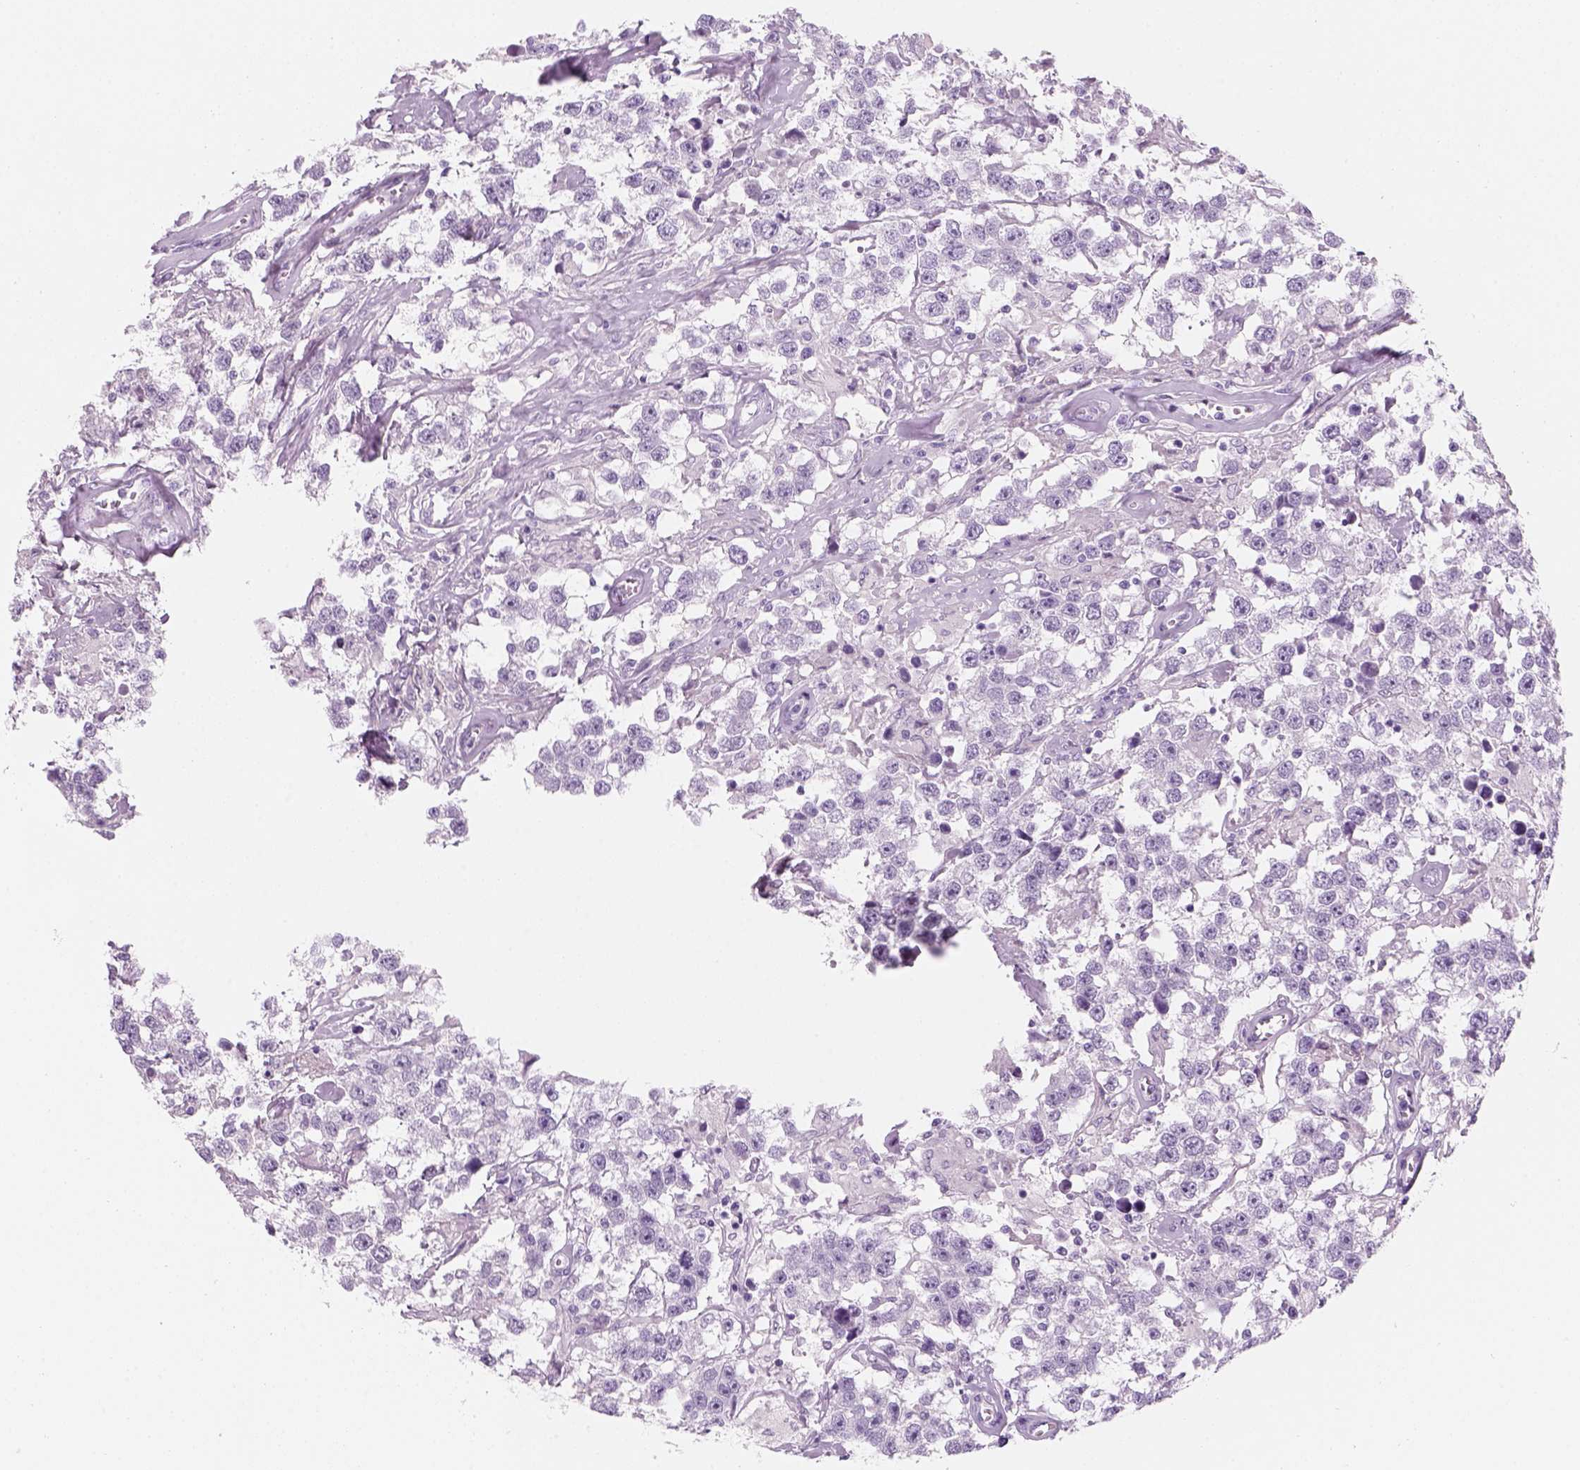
{"staining": {"intensity": "negative", "quantity": "none", "location": "none"}, "tissue": "testis cancer", "cell_type": "Tumor cells", "image_type": "cancer", "snomed": [{"axis": "morphology", "description": "Seminoma, NOS"}, {"axis": "topography", "description": "Testis"}], "caption": "Immunohistochemical staining of seminoma (testis) exhibits no significant staining in tumor cells.", "gene": "KRTAP11-1", "patient": {"sex": "male", "age": 43}}